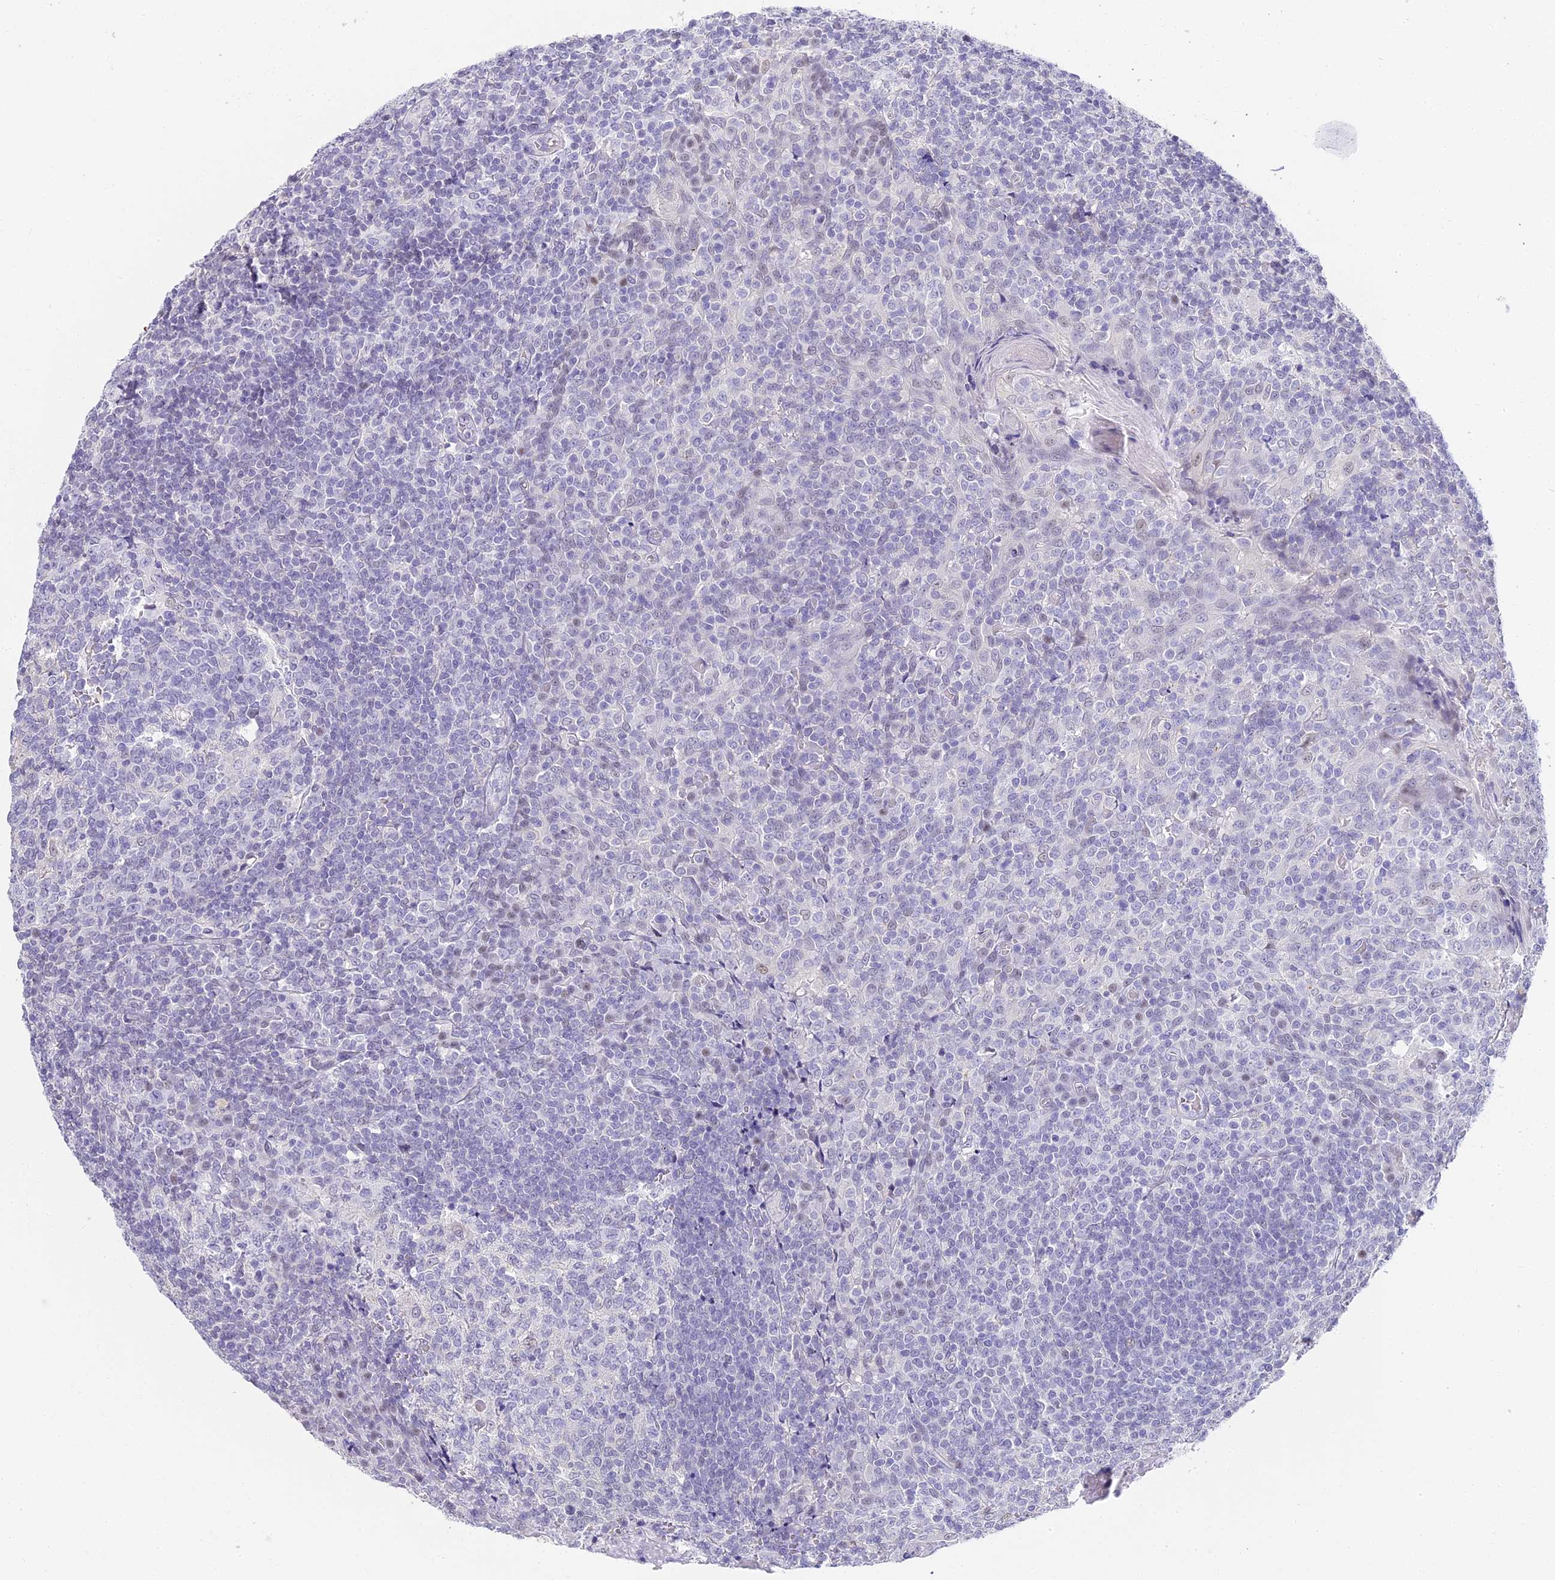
{"staining": {"intensity": "negative", "quantity": "none", "location": "none"}, "tissue": "tonsil", "cell_type": "Germinal center cells", "image_type": "normal", "snomed": [{"axis": "morphology", "description": "Normal tissue, NOS"}, {"axis": "topography", "description": "Tonsil"}], "caption": "A photomicrograph of human tonsil is negative for staining in germinal center cells. (DAB (3,3'-diaminobenzidine) IHC visualized using brightfield microscopy, high magnification).", "gene": "ABHD14A", "patient": {"sex": "female", "age": 19}}